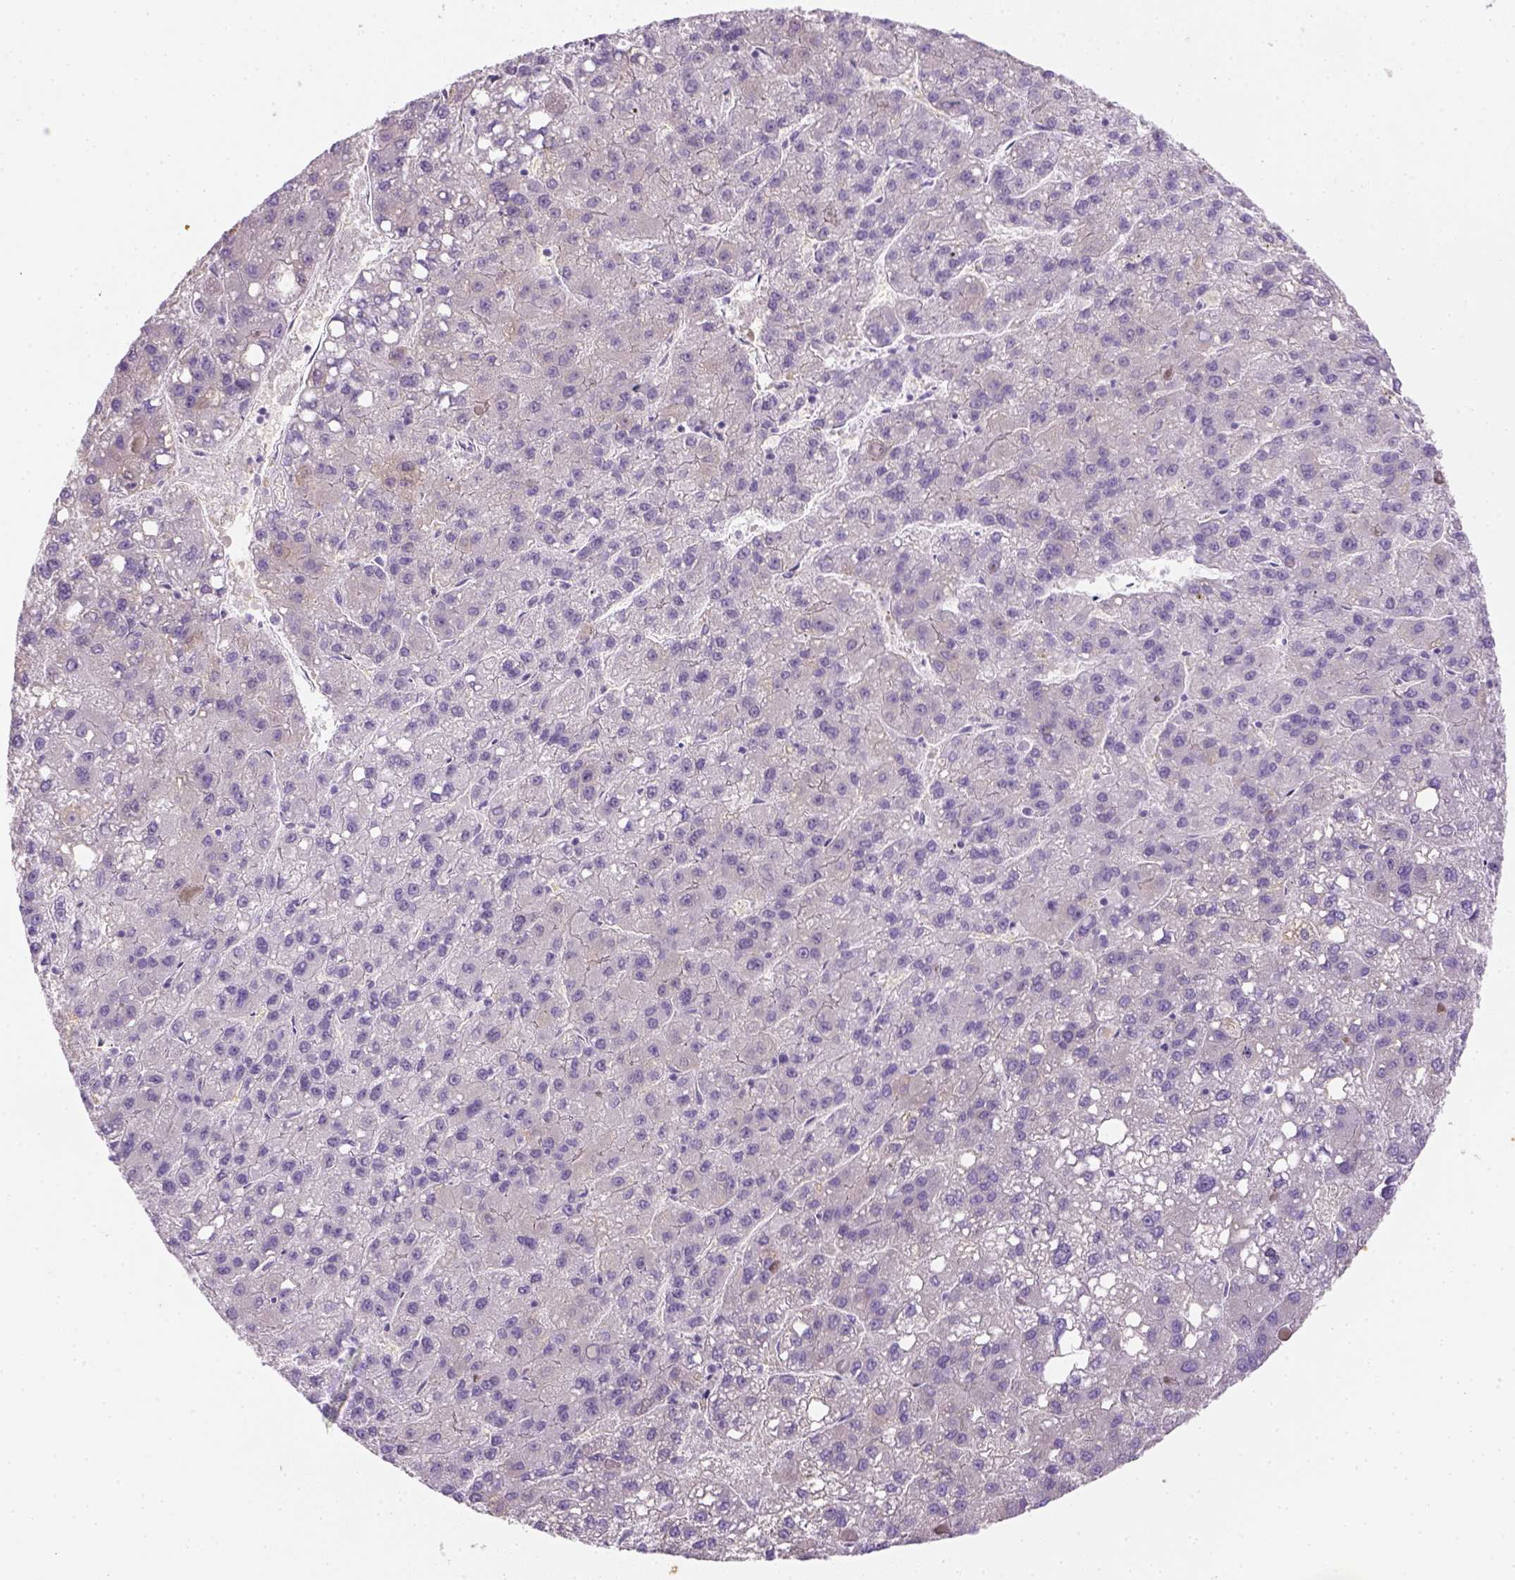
{"staining": {"intensity": "negative", "quantity": "none", "location": "none"}, "tissue": "liver cancer", "cell_type": "Tumor cells", "image_type": "cancer", "snomed": [{"axis": "morphology", "description": "Carcinoma, Hepatocellular, NOS"}, {"axis": "topography", "description": "Liver"}], "caption": "Tumor cells show no significant expression in liver cancer (hepatocellular carcinoma). (DAB IHC with hematoxylin counter stain).", "gene": "CACNB1", "patient": {"sex": "female", "age": 82}}